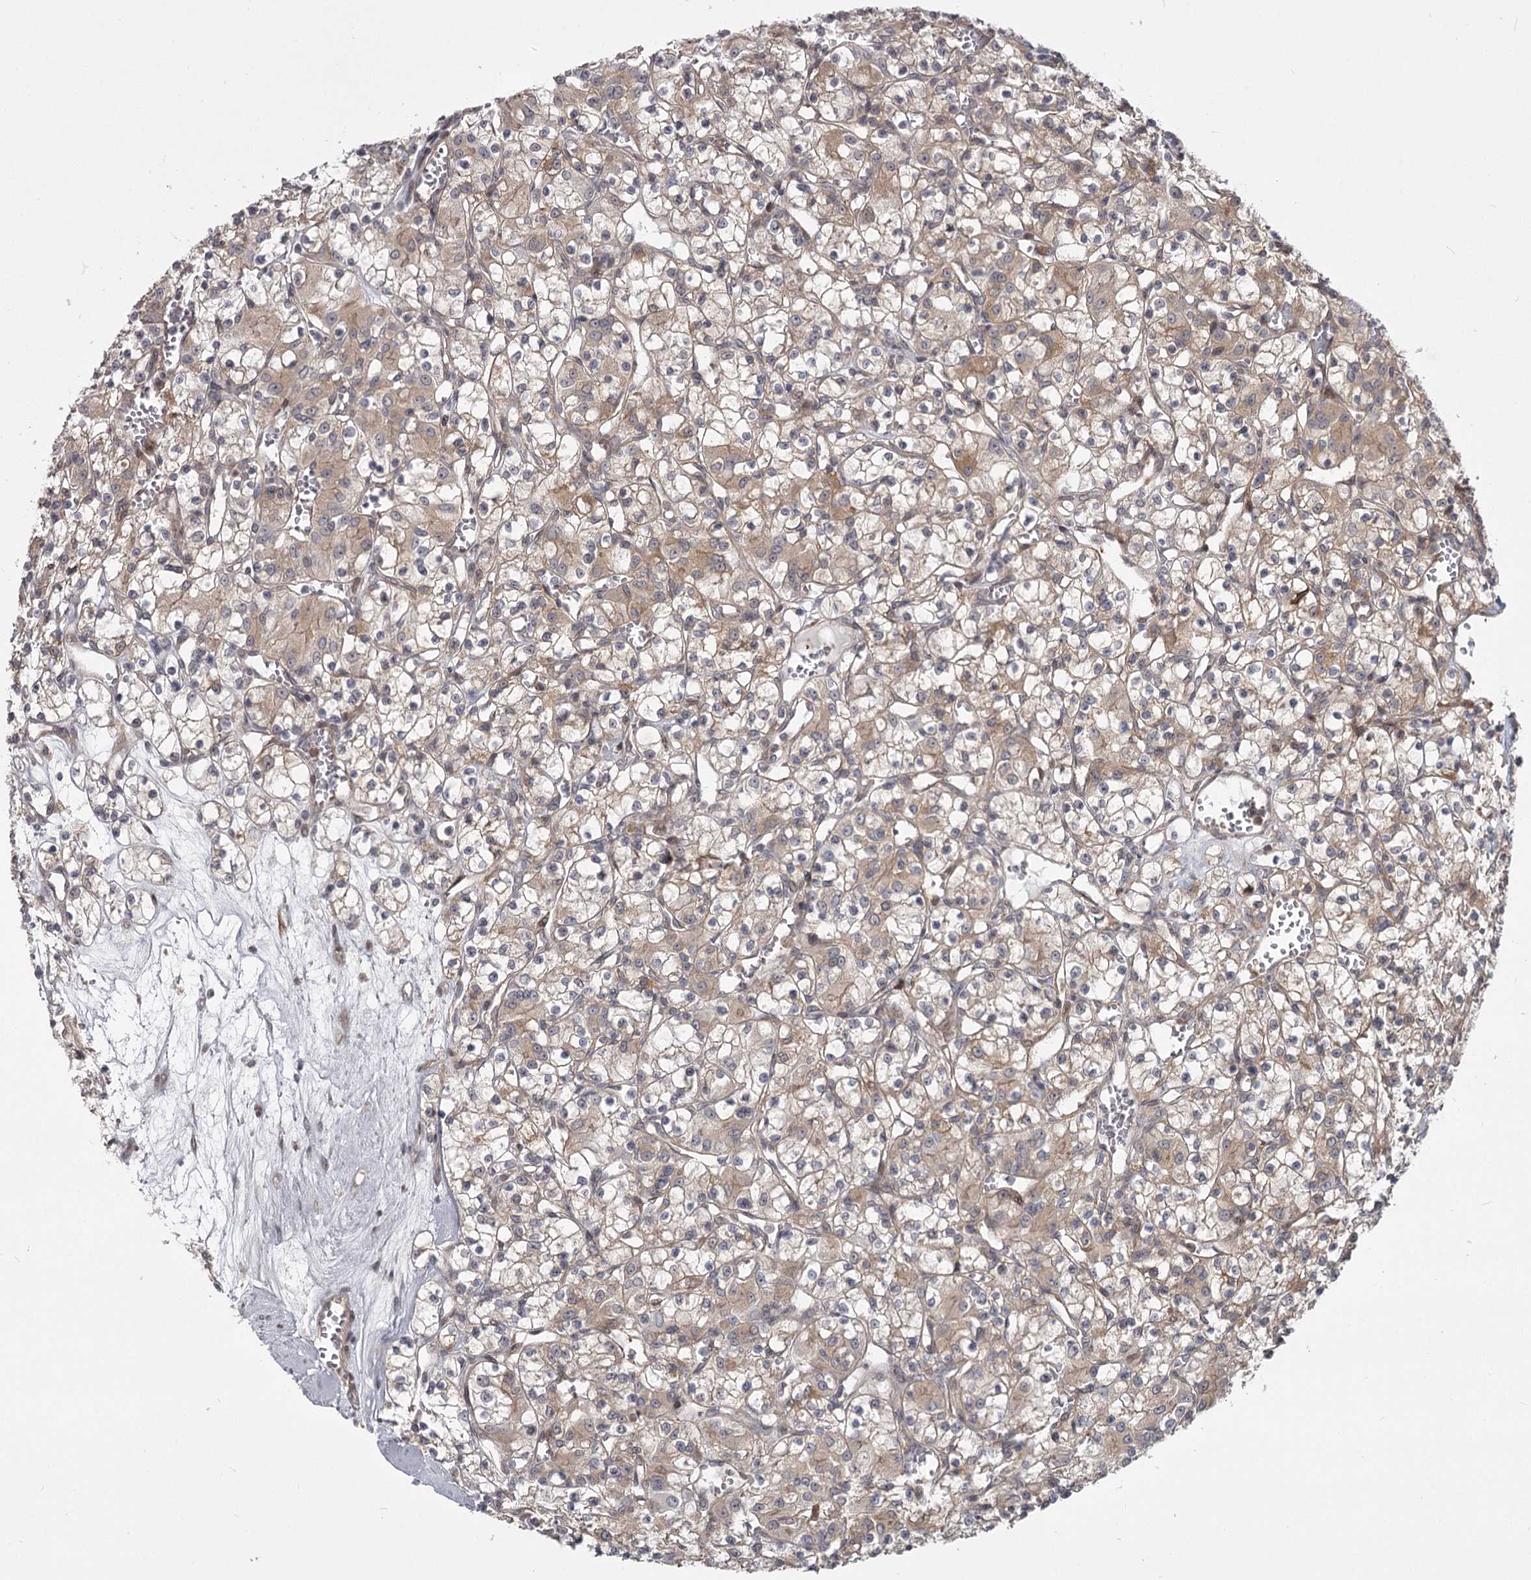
{"staining": {"intensity": "weak", "quantity": "25%-75%", "location": "cytoplasmic/membranous"}, "tissue": "renal cancer", "cell_type": "Tumor cells", "image_type": "cancer", "snomed": [{"axis": "morphology", "description": "Adenocarcinoma, NOS"}, {"axis": "topography", "description": "Kidney"}], "caption": "Protein staining of renal cancer (adenocarcinoma) tissue displays weak cytoplasmic/membranous staining in about 25%-75% of tumor cells.", "gene": "CCNG2", "patient": {"sex": "female", "age": 59}}